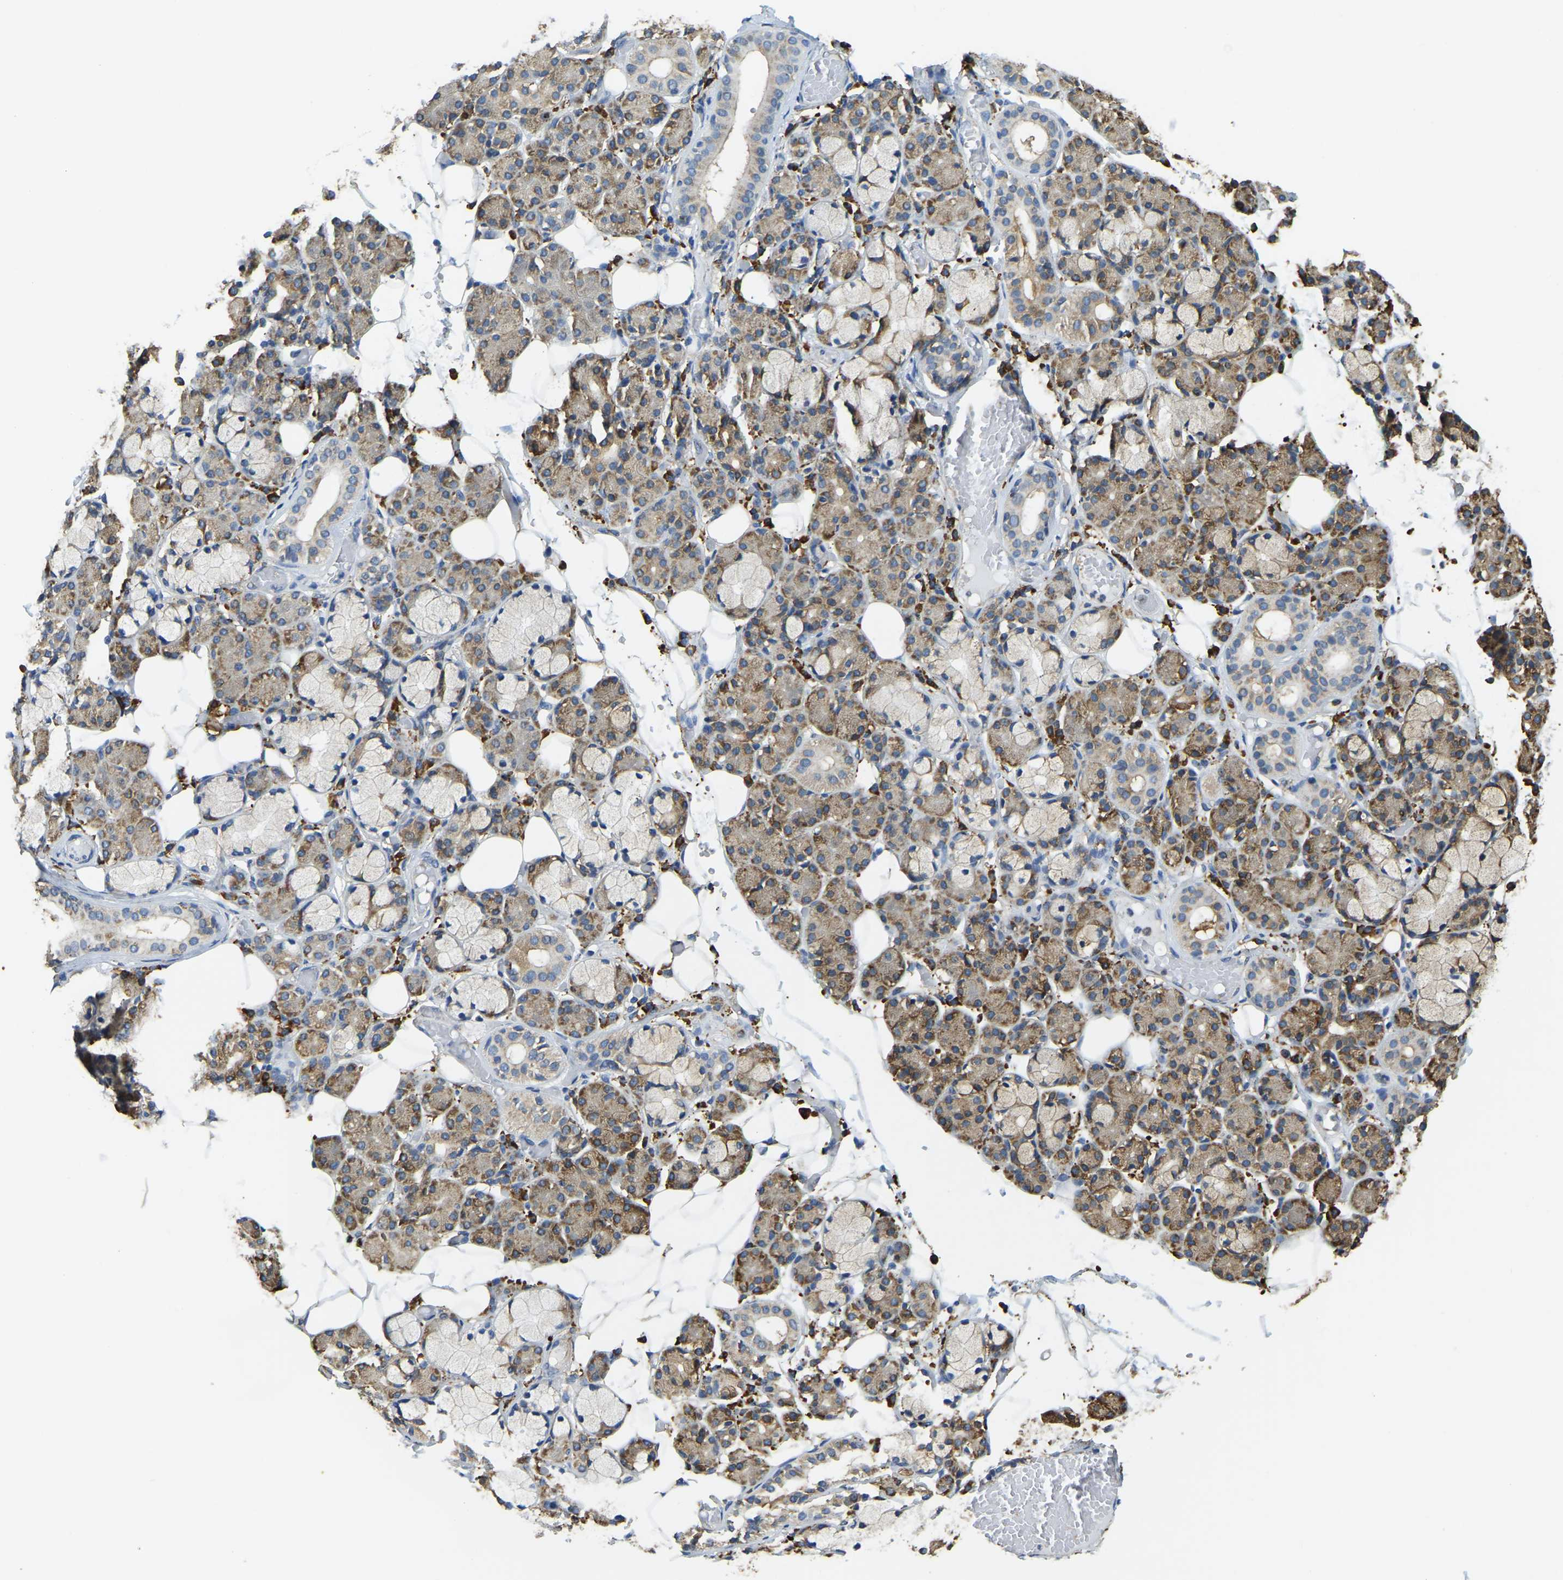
{"staining": {"intensity": "strong", "quantity": "25%-75%", "location": "cytoplasmic/membranous"}, "tissue": "salivary gland", "cell_type": "Glandular cells", "image_type": "normal", "snomed": [{"axis": "morphology", "description": "Normal tissue, NOS"}, {"axis": "topography", "description": "Salivary gland"}], "caption": "Strong cytoplasmic/membranous staining for a protein is seen in about 25%-75% of glandular cells of unremarkable salivary gland using immunohistochemistry (IHC).", "gene": "RNF115", "patient": {"sex": "male", "age": 63}}